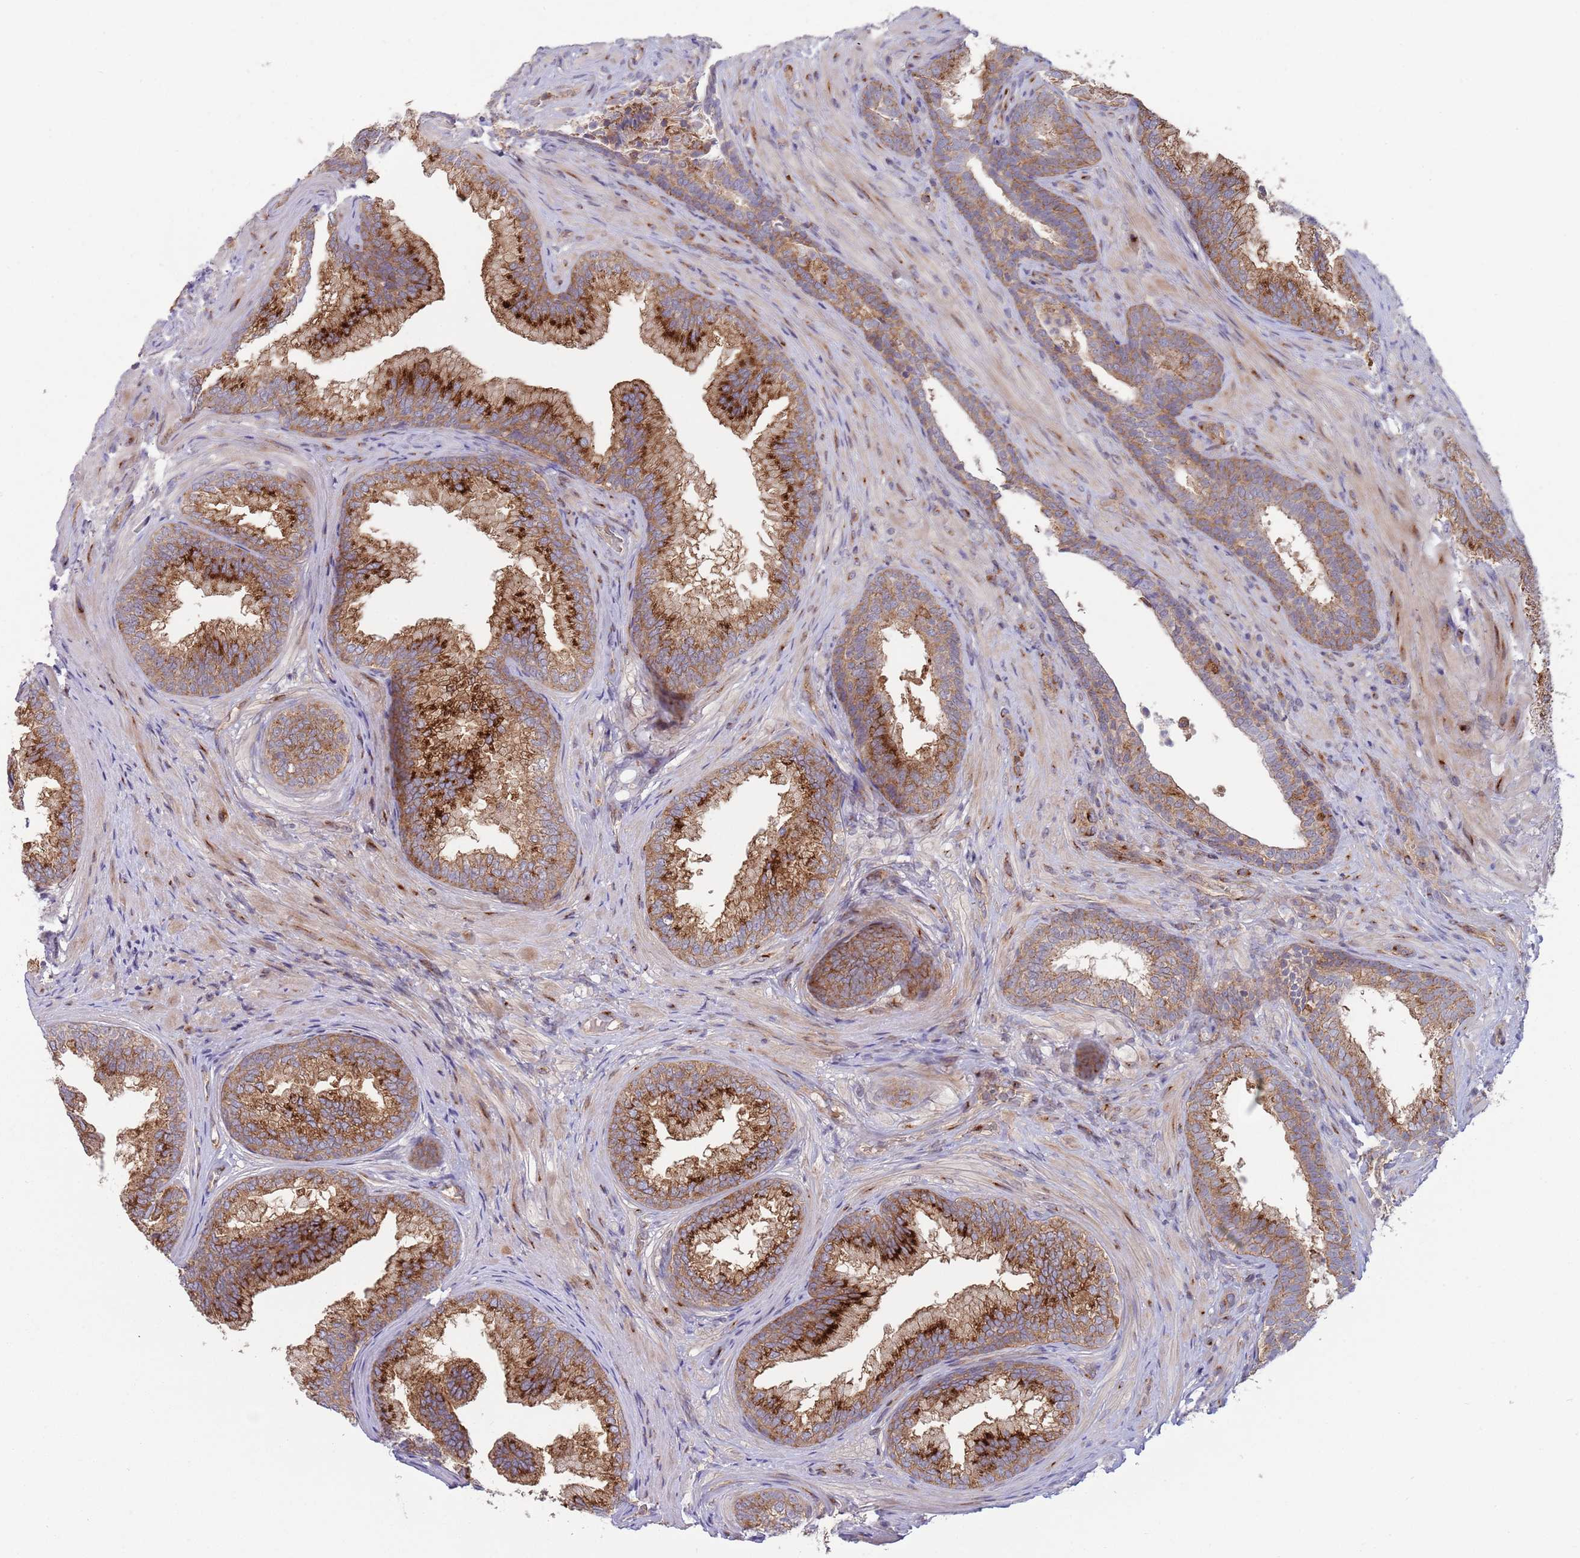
{"staining": {"intensity": "strong", "quantity": ">75%", "location": "cytoplasmic/membranous"}, "tissue": "prostate", "cell_type": "Glandular cells", "image_type": "normal", "snomed": [{"axis": "morphology", "description": "Normal tissue, NOS"}, {"axis": "topography", "description": "Prostate"}], "caption": "A high-resolution micrograph shows immunohistochemistry (IHC) staining of benign prostate, which reveals strong cytoplasmic/membranous expression in approximately >75% of glandular cells. The staining was performed using DAB, with brown indicating positive protein expression. Nuclei are stained blue with hematoxylin.", "gene": "BTBD7", "patient": {"sex": "male", "age": 76}}